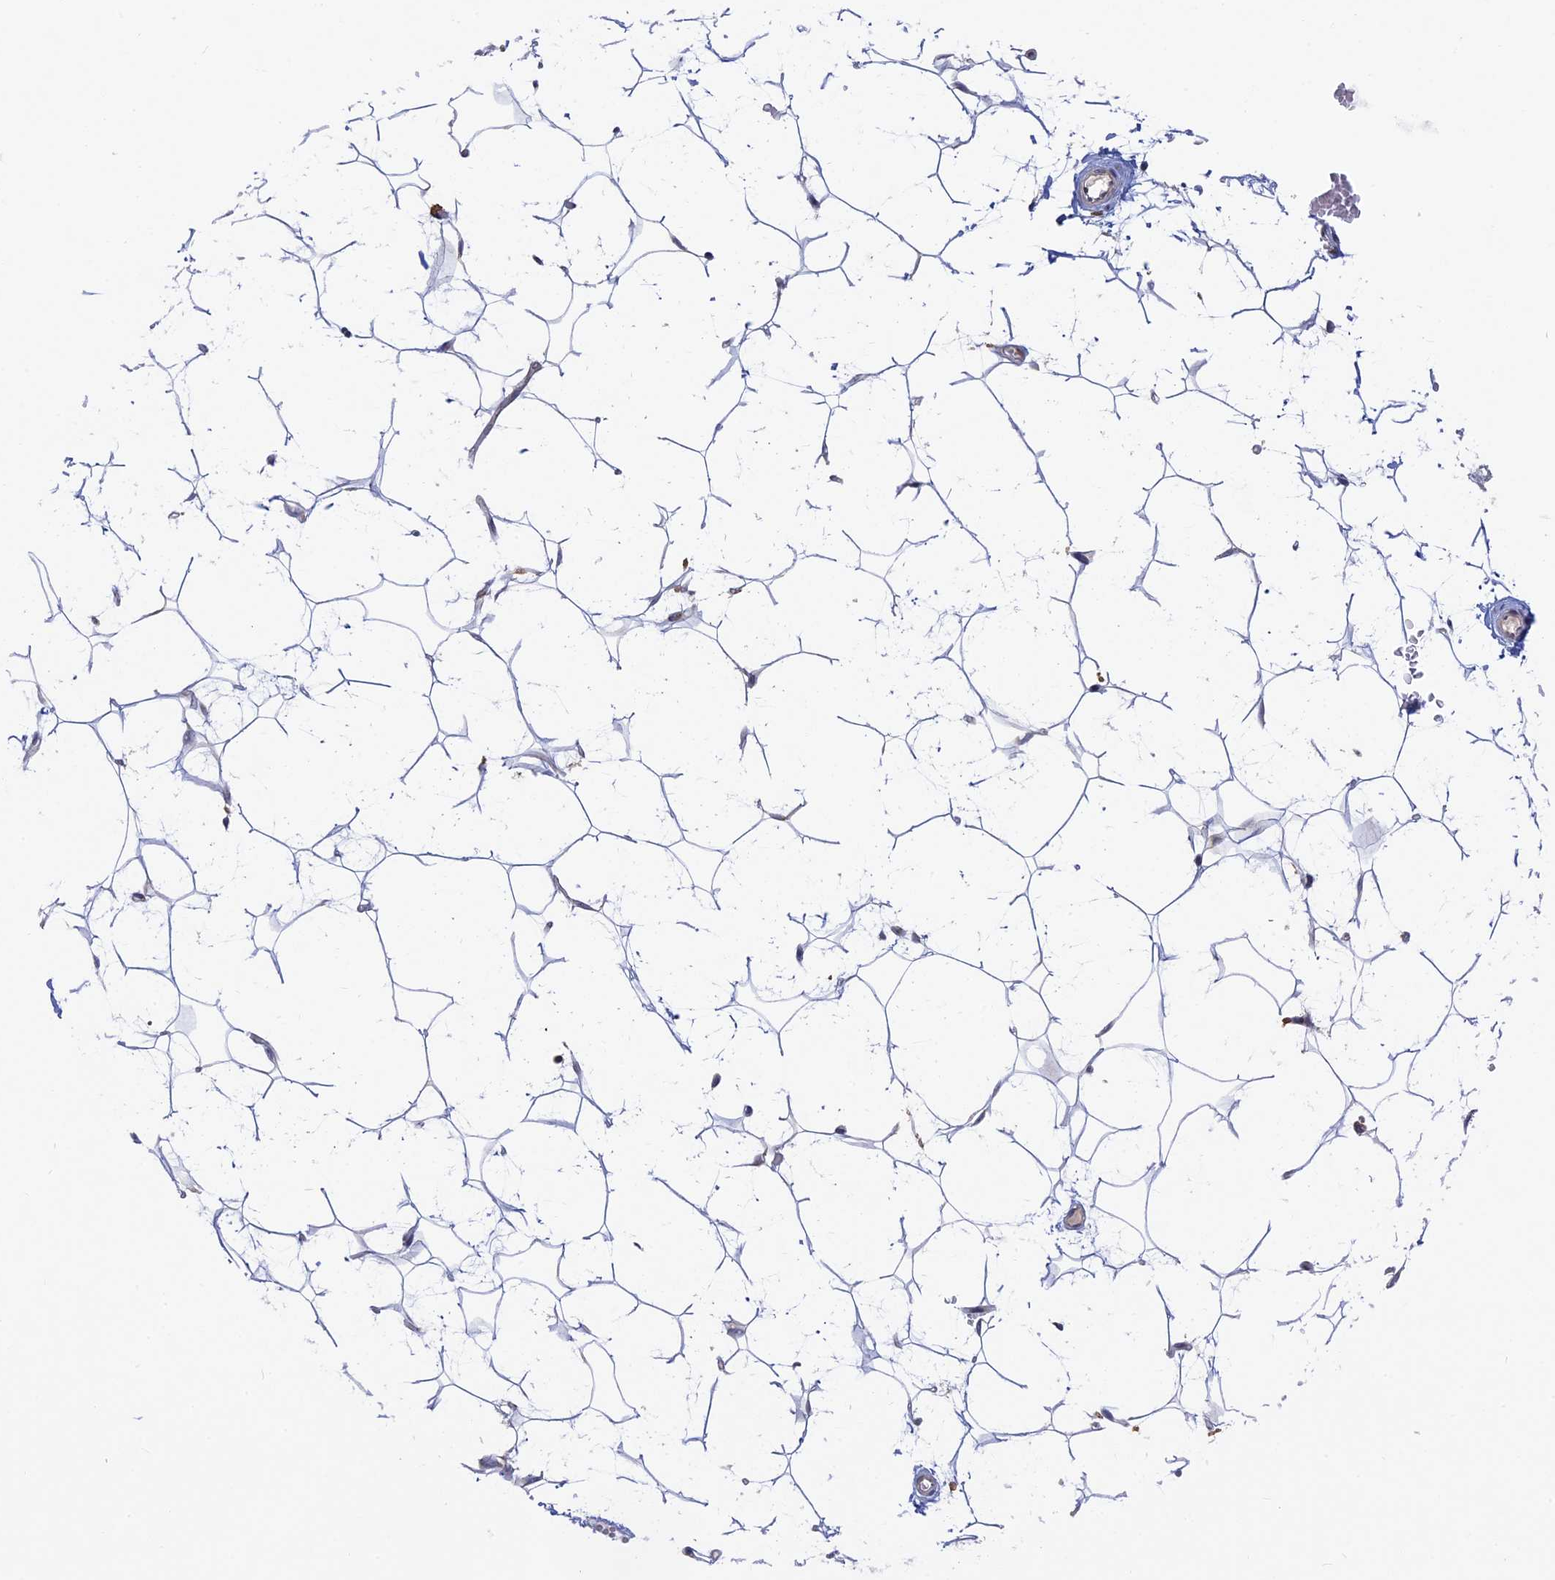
{"staining": {"intensity": "negative", "quantity": "none", "location": "none"}, "tissue": "adipose tissue", "cell_type": "Adipocytes", "image_type": "normal", "snomed": [{"axis": "morphology", "description": "Normal tissue, NOS"}, {"axis": "topography", "description": "Breast"}], "caption": "Micrograph shows no protein staining in adipocytes of benign adipose tissue. The staining was performed using DAB to visualize the protein expression in brown, while the nuclei were stained in blue with hematoxylin (Magnification: 20x).", "gene": "TBC1D30", "patient": {"sex": "female", "age": 26}}